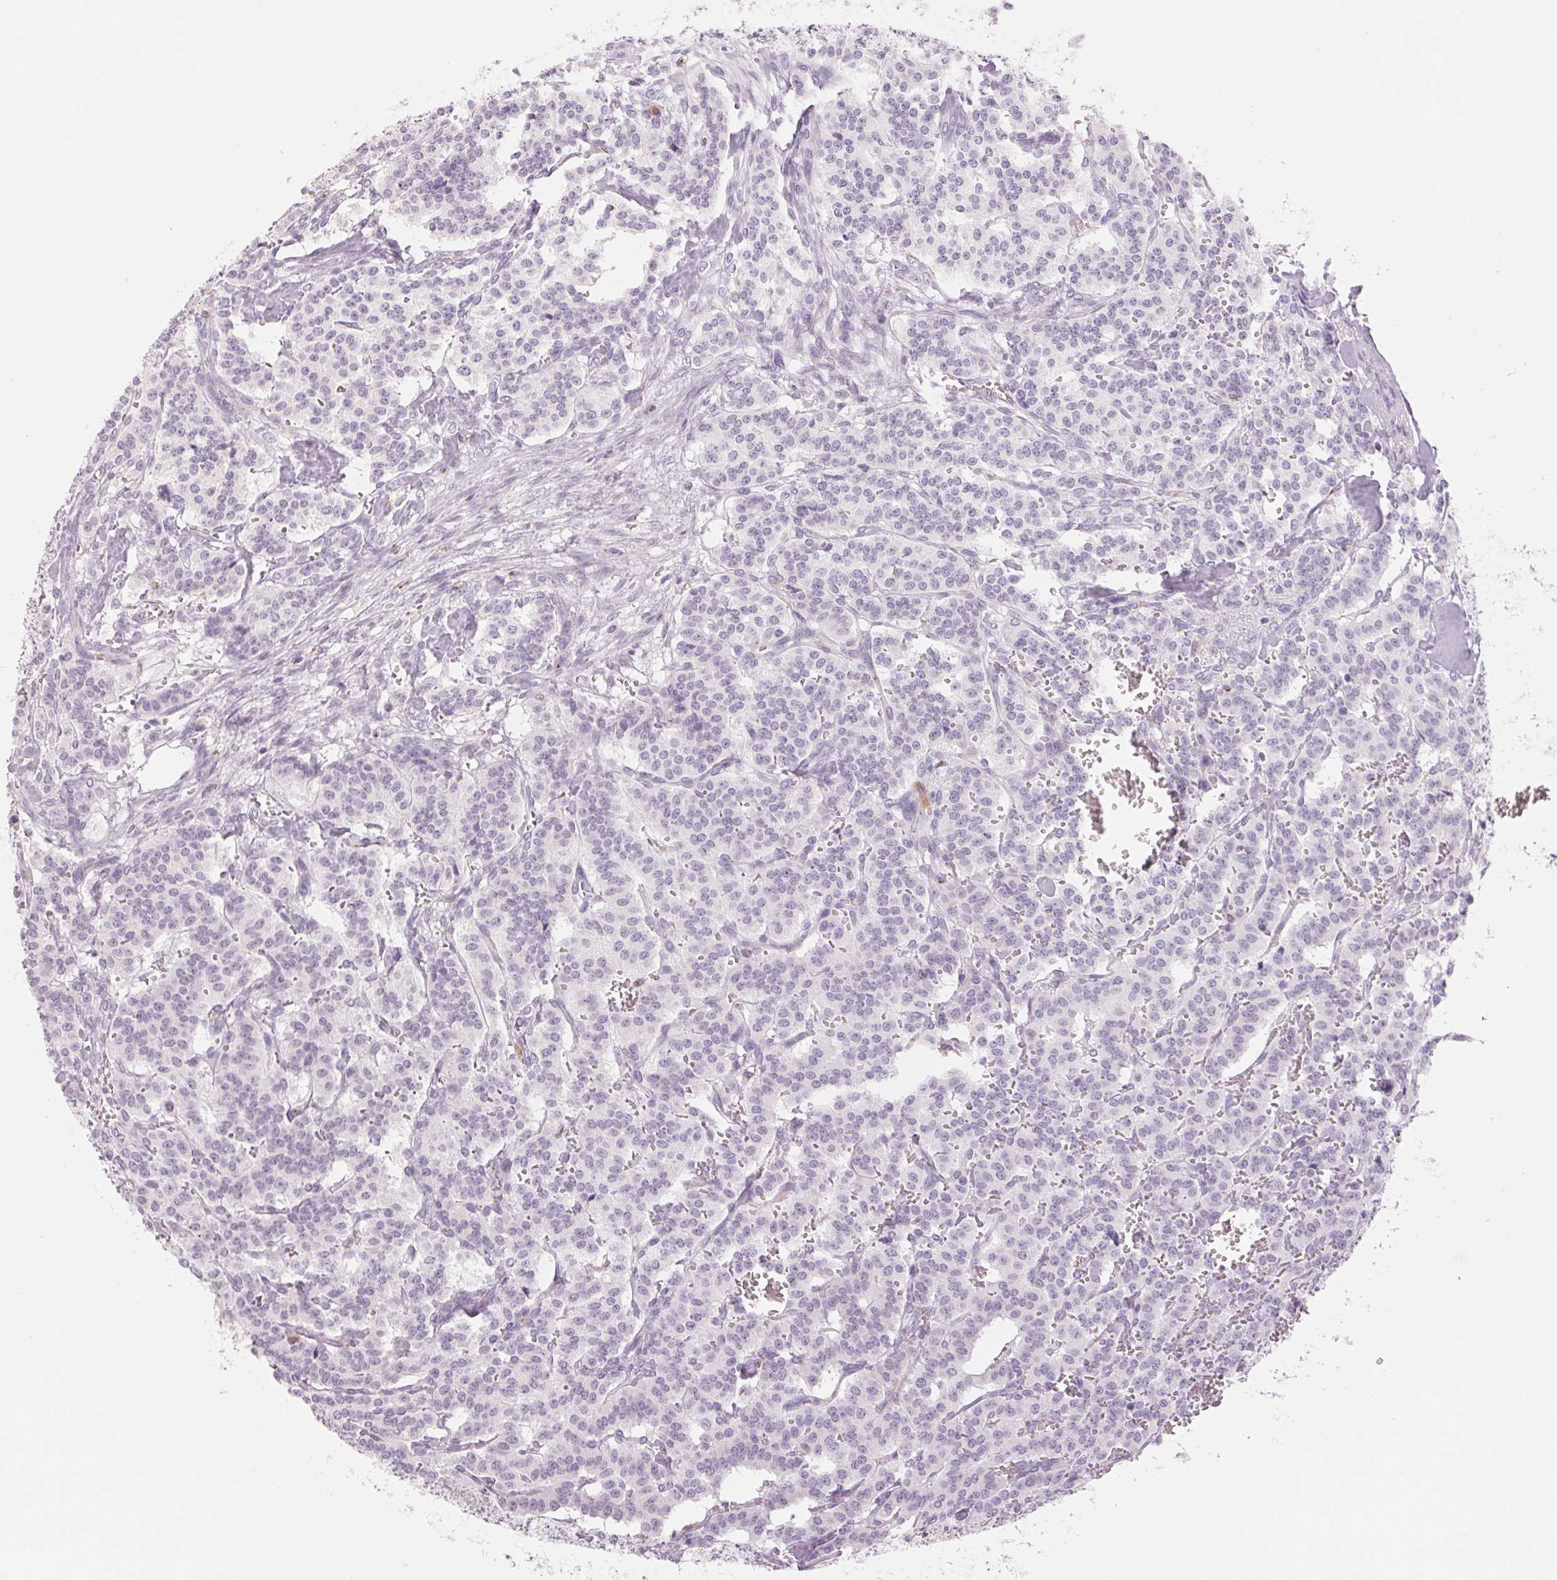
{"staining": {"intensity": "negative", "quantity": "none", "location": "none"}, "tissue": "carcinoid", "cell_type": "Tumor cells", "image_type": "cancer", "snomed": [{"axis": "morphology", "description": "Normal tissue, NOS"}, {"axis": "morphology", "description": "Carcinoid, malignant, NOS"}, {"axis": "topography", "description": "Lung"}], "caption": "Immunohistochemical staining of carcinoid (malignant) exhibits no significant staining in tumor cells.", "gene": "GALNT7", "patient": {"sex": "female", "age": 46}}